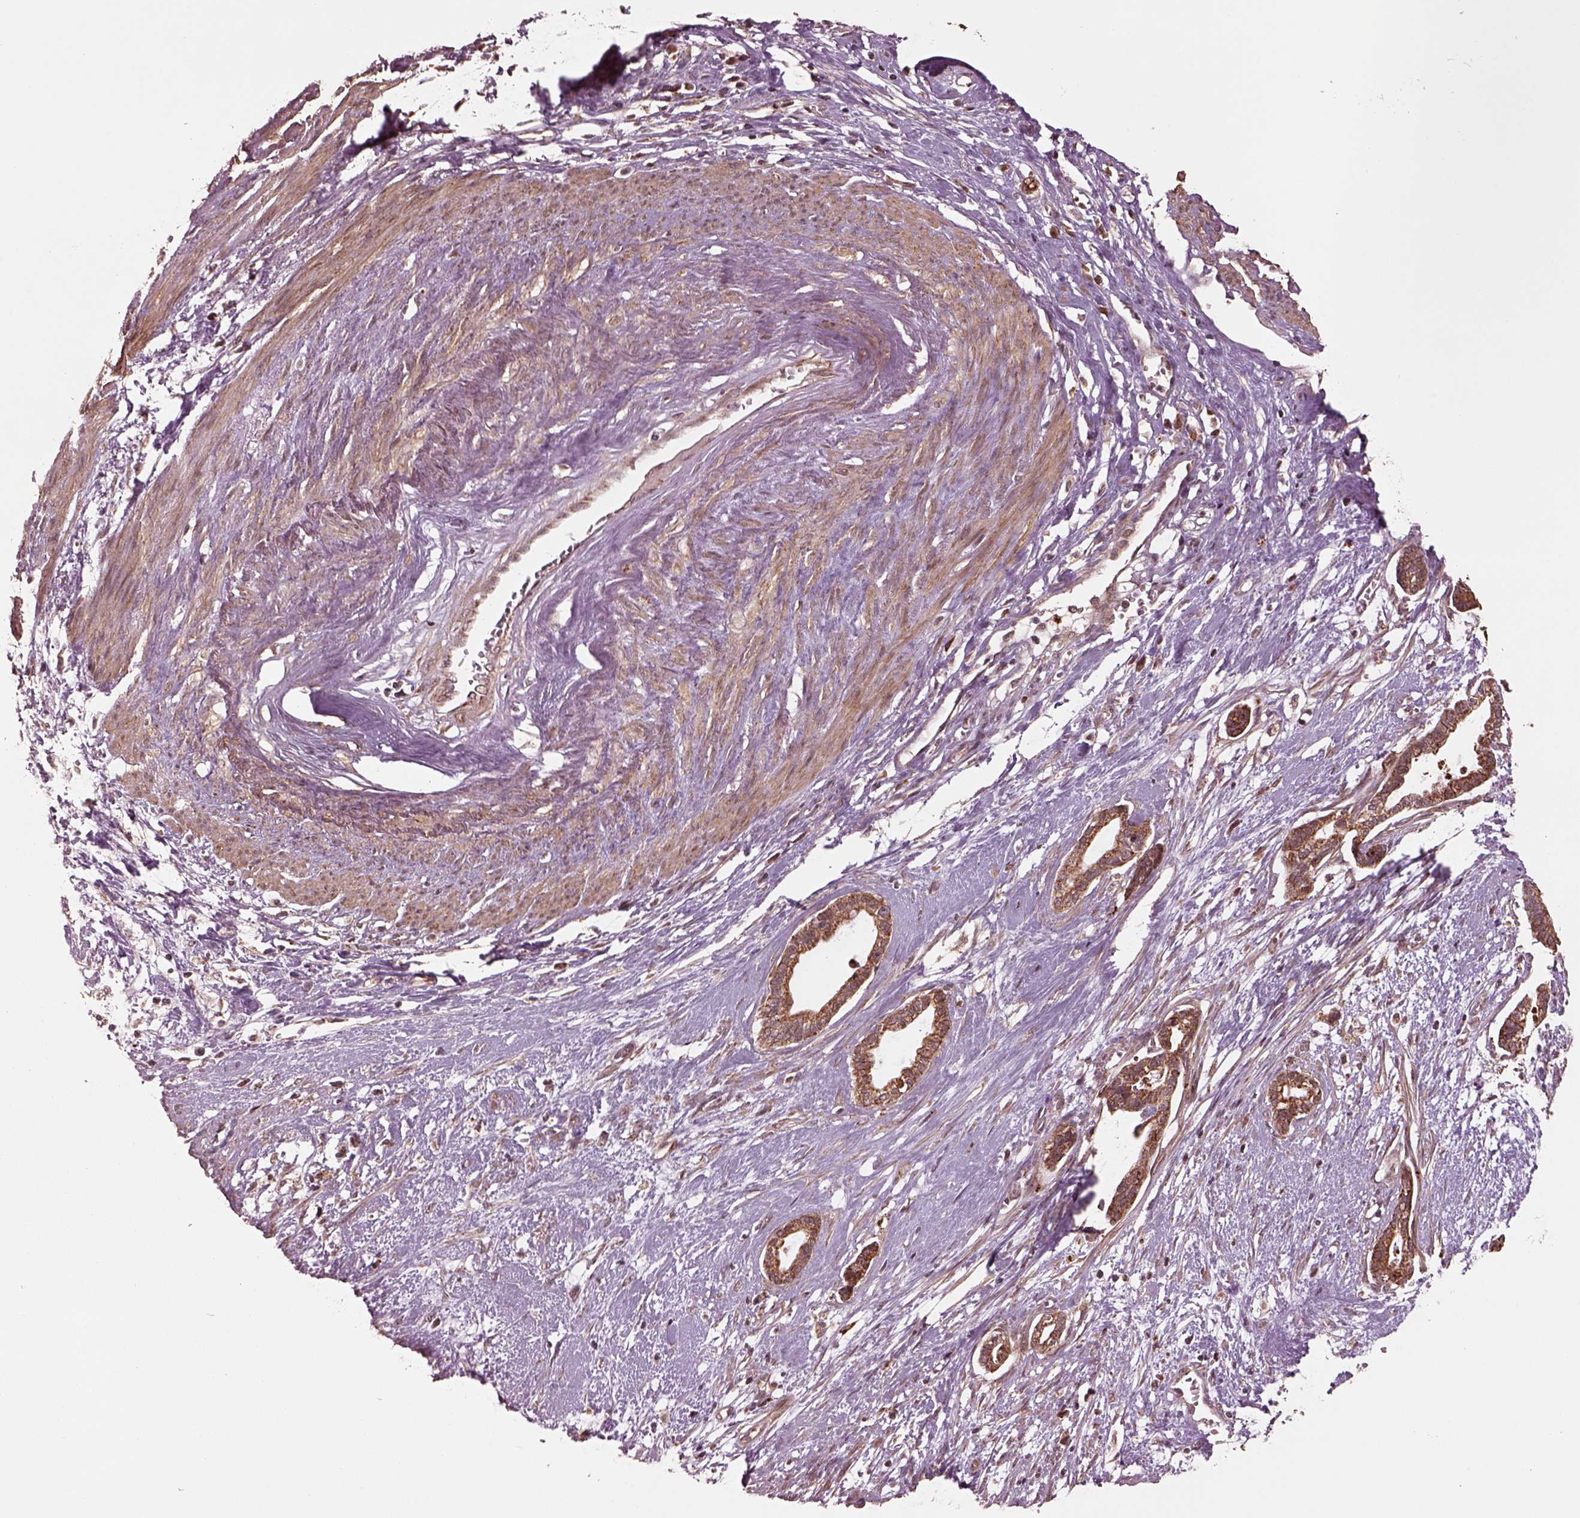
{"staining": {"intensity": "moderate", "quantity": ">75%", "location": "cytoplasmic/membranous"}, "tissue": "cervical cancer", "cell_type": "Tumor cells", "image_type": "cancer", "snomed": [{"axis": "morphology", "description": "Adenocarcinoma, NOS"}, {"axis": "topography", "description": "Cervix"}], "caption": "DAB (3,3'-diaminobenzidine) immunohistochemical staining of human cervical cancer (adenocarcinoma) demonstrates moderate cytoplasmic/membranous protein expression in about >75% of tumor cells. The staining was performed using DAB, with brown indicating positive protein expression. Nuclei are stained blue with hematoxylin.", "gene": "SEL1L3", "patient": {"sex": "female", "age": 62}}